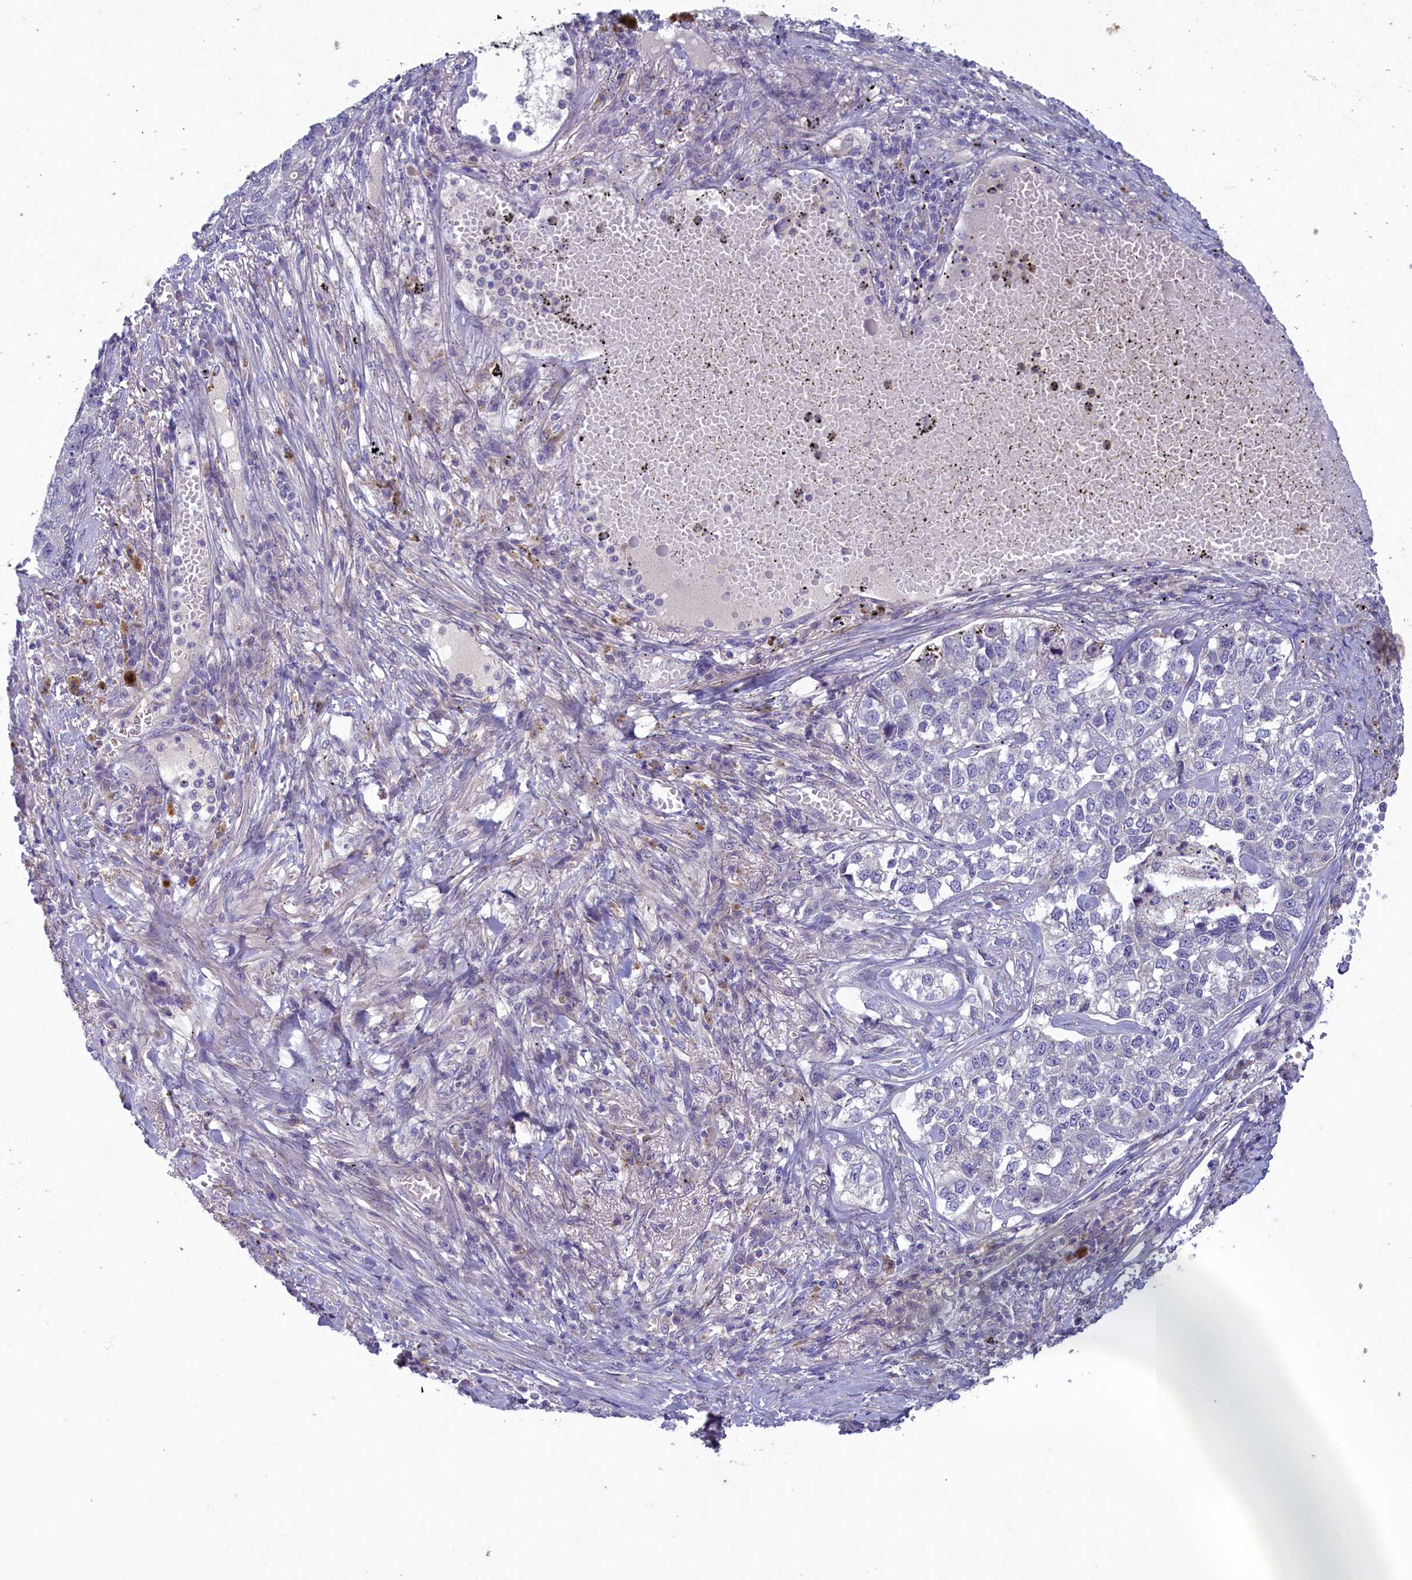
{"staining": {"intensity": "negative", "quantity": "none", "location": "none"}, "tissue": "lung cancer", "cell_type": "Tumor cells", "image_type": "cancer", "snomed": [{"axis": "morphology", "description": "Adenocarcinoma, NOS"}, {"axis": "topography", "description": "Lung"}], "caption": "The immunohistochemistry image has no significant staining in tumor cells of lung cancer (adenocarcinoma) tissue. The staining was performed using DAB to visualize the protein expression in brown, while the nuclei were stained in blue with hematoxylin (Magnification: 20x).", "gene": "PLEKHG6", "patient": {"sex": "male", "age": 49}}